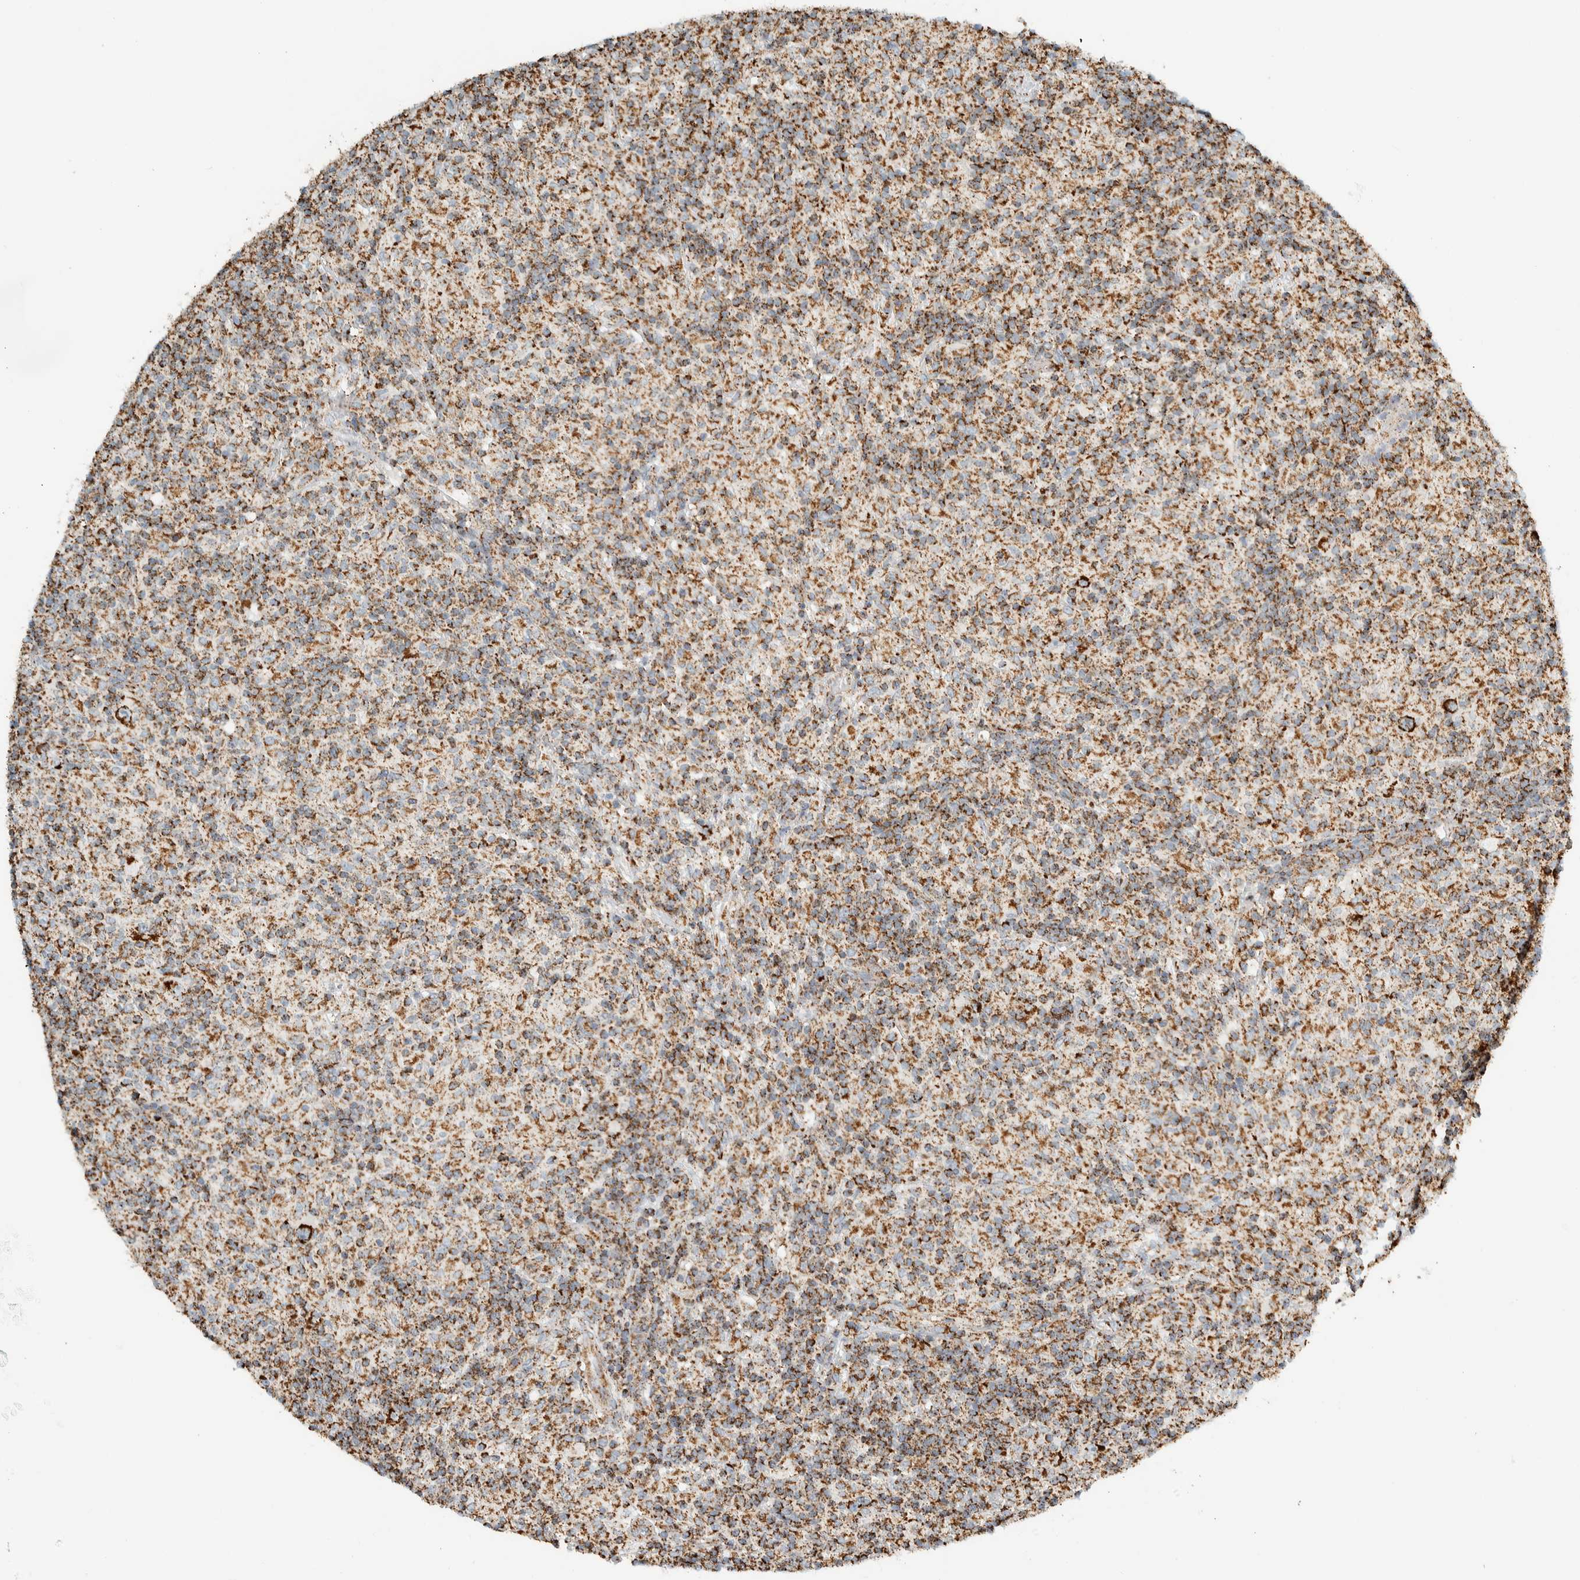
{"staining": {"intensity": "strong", "quantity": ">75%", "location": "cytoplasmic/membranous"}, "tissue": "lymphoma", "cell_type": "Tumor cells", "image_type": "cancer", "snomed": [{"axis": "morphology", "description": "Hodgkin's disease, NOS"}, {"axis": "topography", "description": "Lymph node"}], "caption": "Protein positivity by immunohistochemistry (IHC) reveals strong cytoplasmic/membranous positivity in about >75% of tumor cells in lymphoma. The staining was performed using DAB (3,3'-diaminobenzidine) to visualize the protein expression in brown, while the nuclei were stained in blue with hematoxylin (Magnification: 20x).", "gene": "ZNF454", "patient": {"sex": "male", "age": 70}}